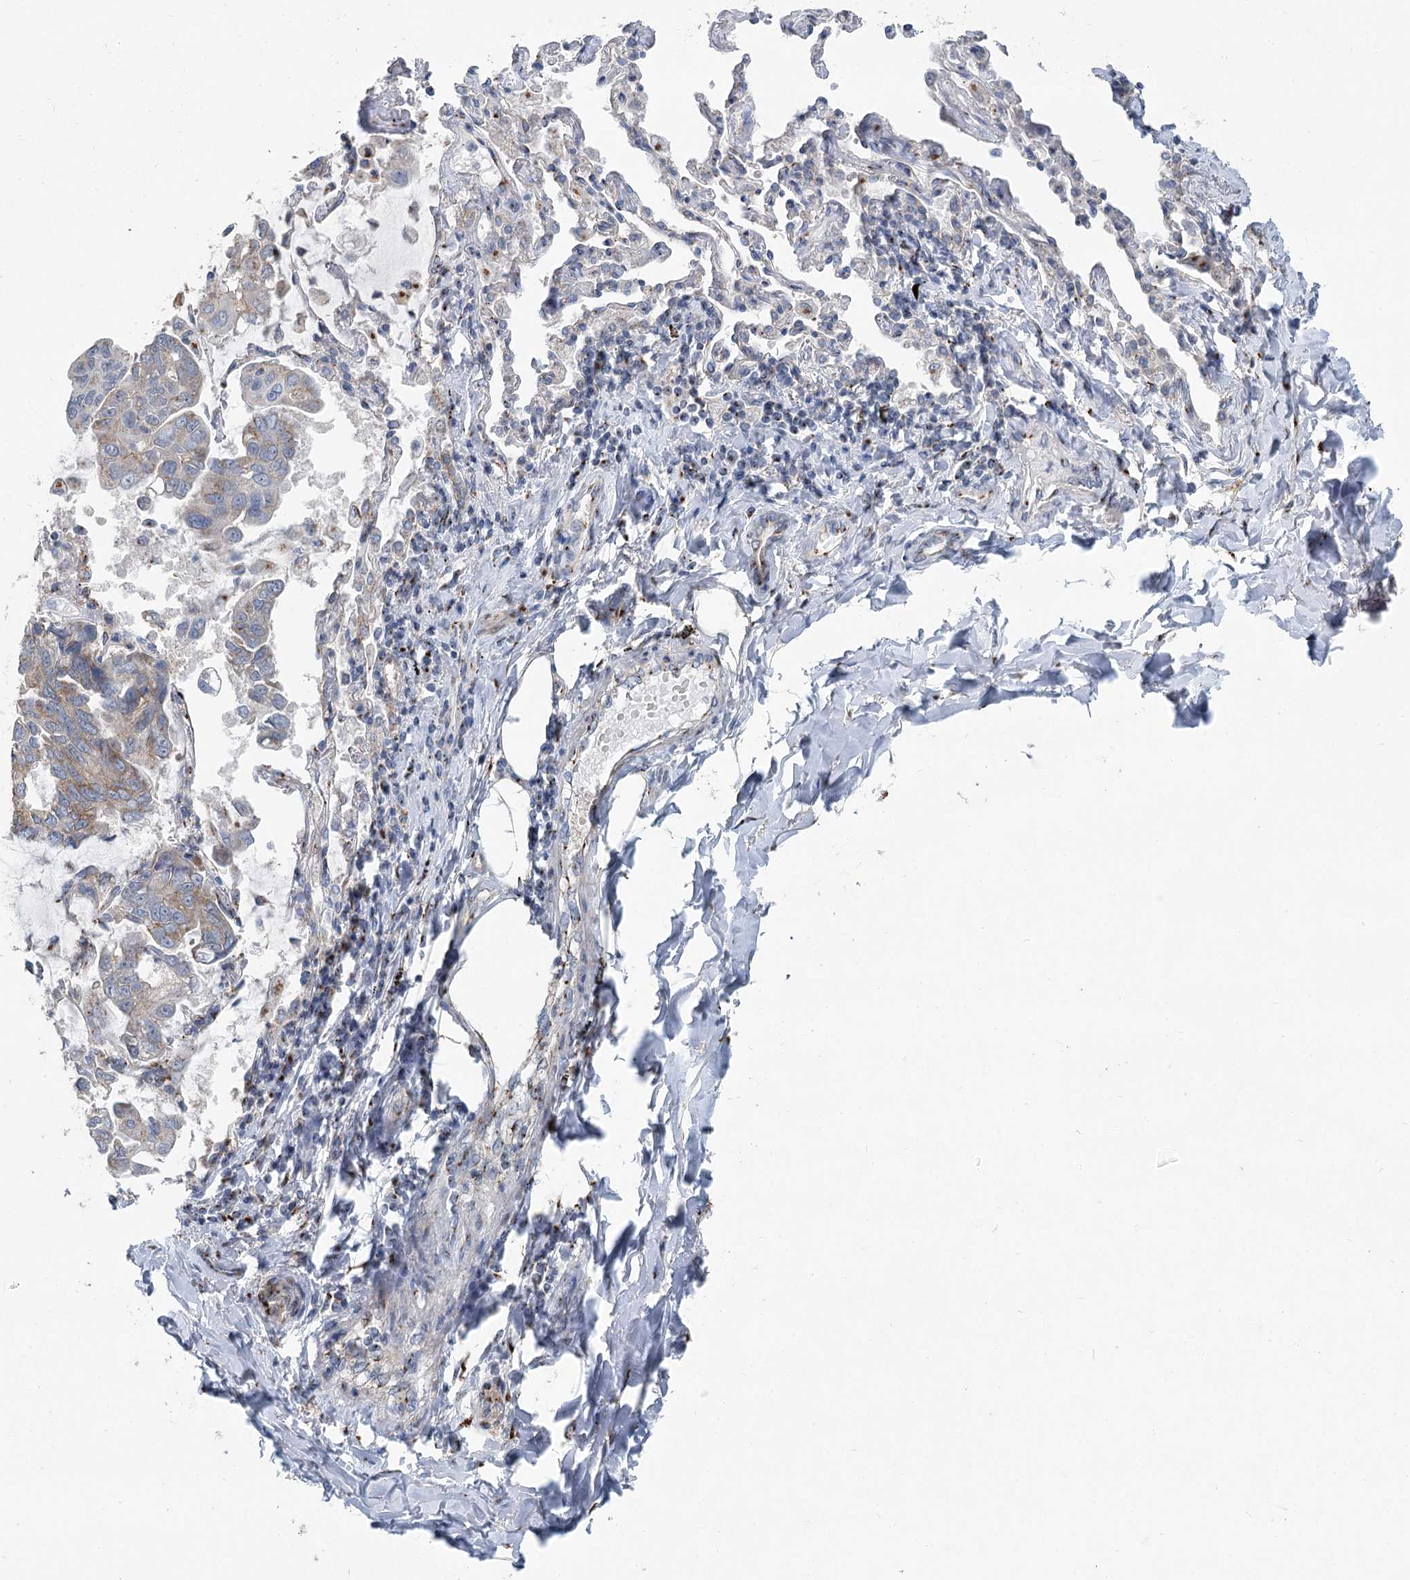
{"staining": {"intensity": "weak", "quantity": "25%-75%", "location": "cytoplasmic/membranous"}, "tissue": "lung cancer", "cell_type": "Tumor cells", "image_type": "cancer", "snomed": [{"axis": "morphology", "description": "Adenocarcinoma, NOS"}, {"axis": "topography", "description": "Lung"}], "caption": "This histopathology image displays immunohistochemistry staining of human adenocarcinoma (lung), with low weak cytoplasmic/membranous positivity in about 25%-75% of tumor cells.", "gene": "ITIH5", "patient": {"sex": "male", "age": 64}}